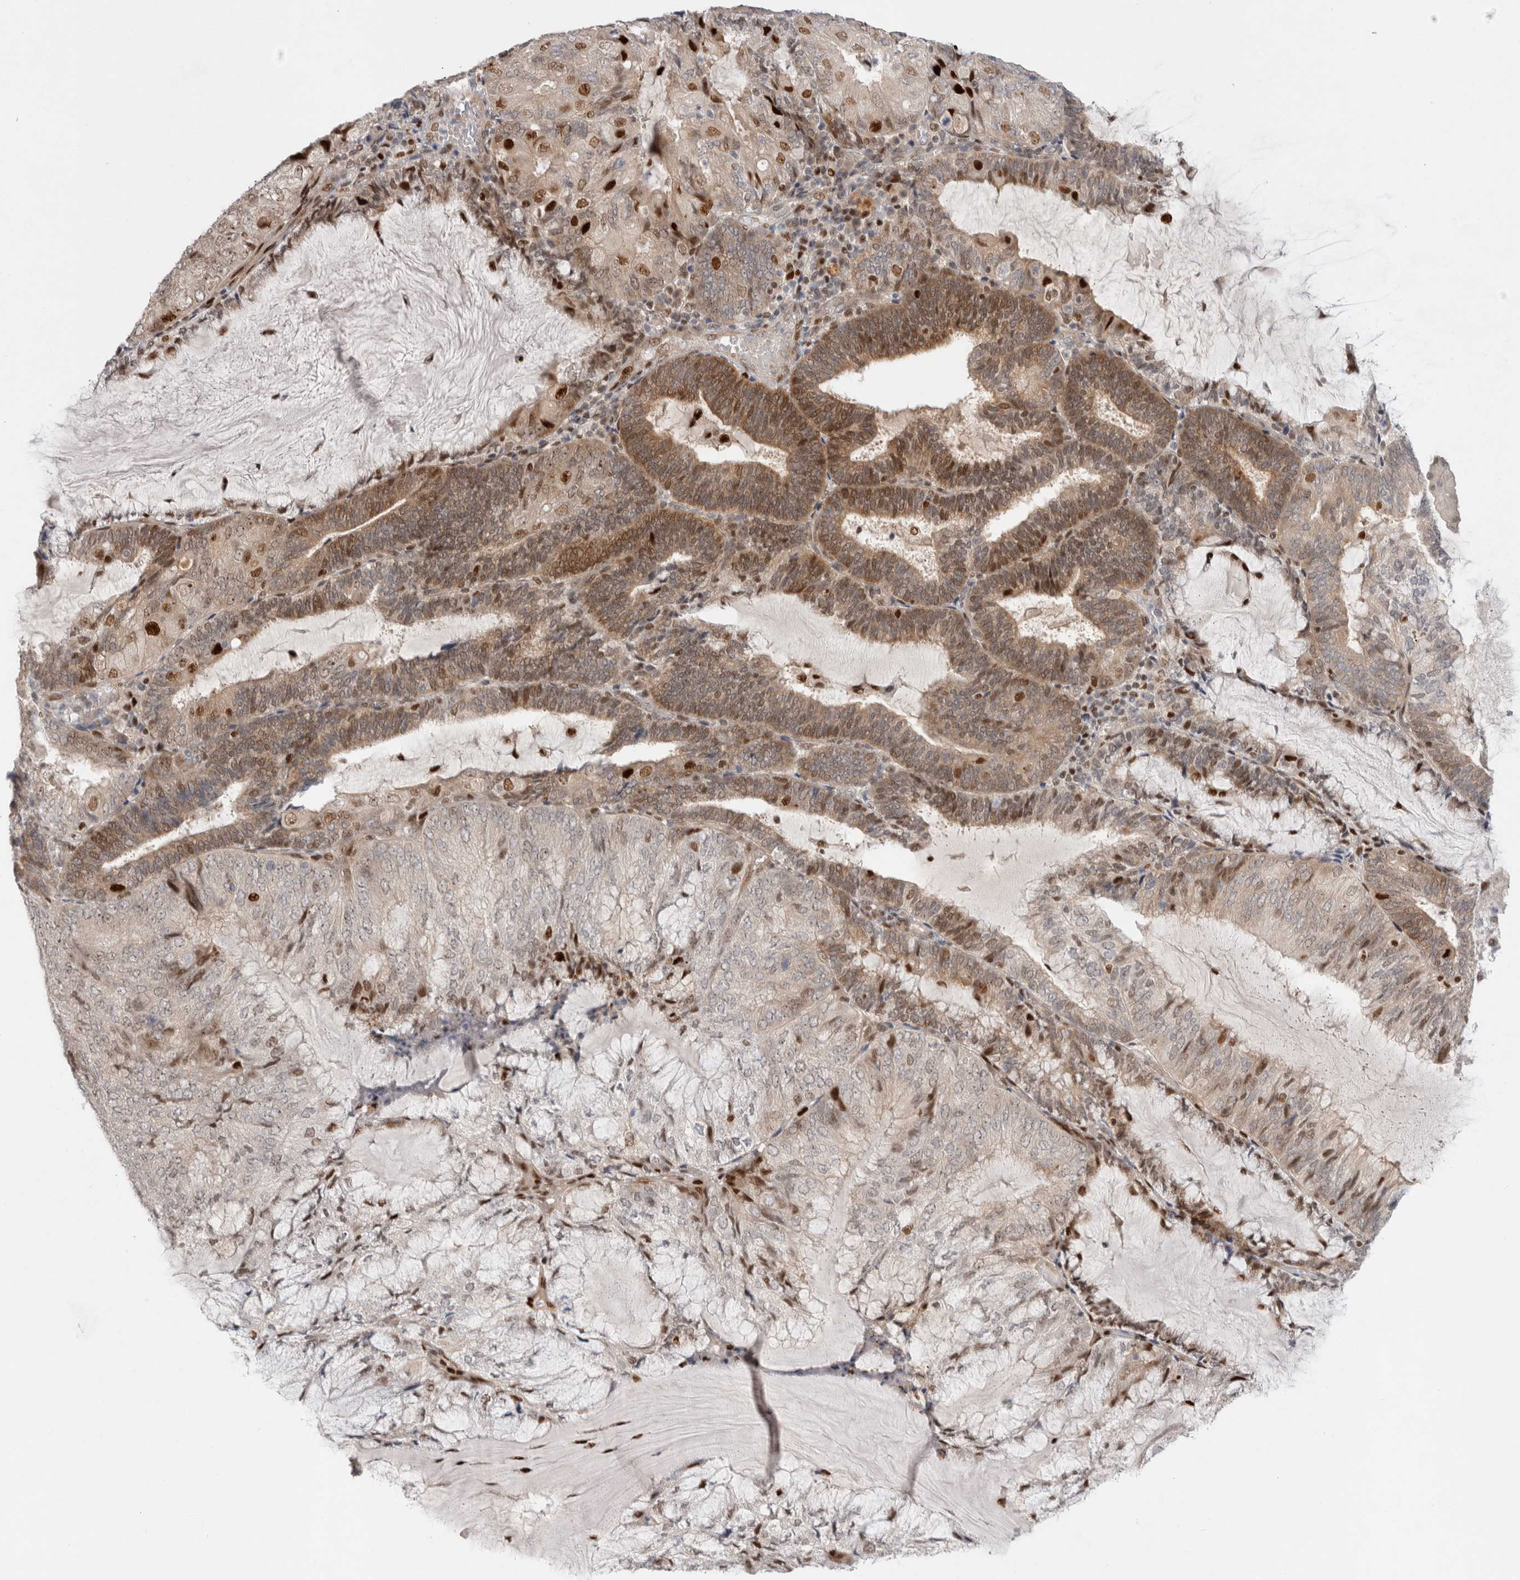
{"staining": {"intensity": "moderate", "quantity": "25%-75%", "location": "cytoplasmic/membranous,nuclear"}, "tissue": "endometrial cancer", "cell_type": "Tumor cells", "image_type": "cancer", "snomed": [{"axis": "morphology", "description": "Adenocarcinoma, NOS"}, {"axis": "topography", "description": "Endometrium"}], "caption": "A micrograph of endometrial adenocarcinoma stained for a protein shows moderate cytoplasmic/membranous and nuclear brown staining in tumor cells.", "gene": "TCF4", "patient": {"sex": "female", "age": 81}}